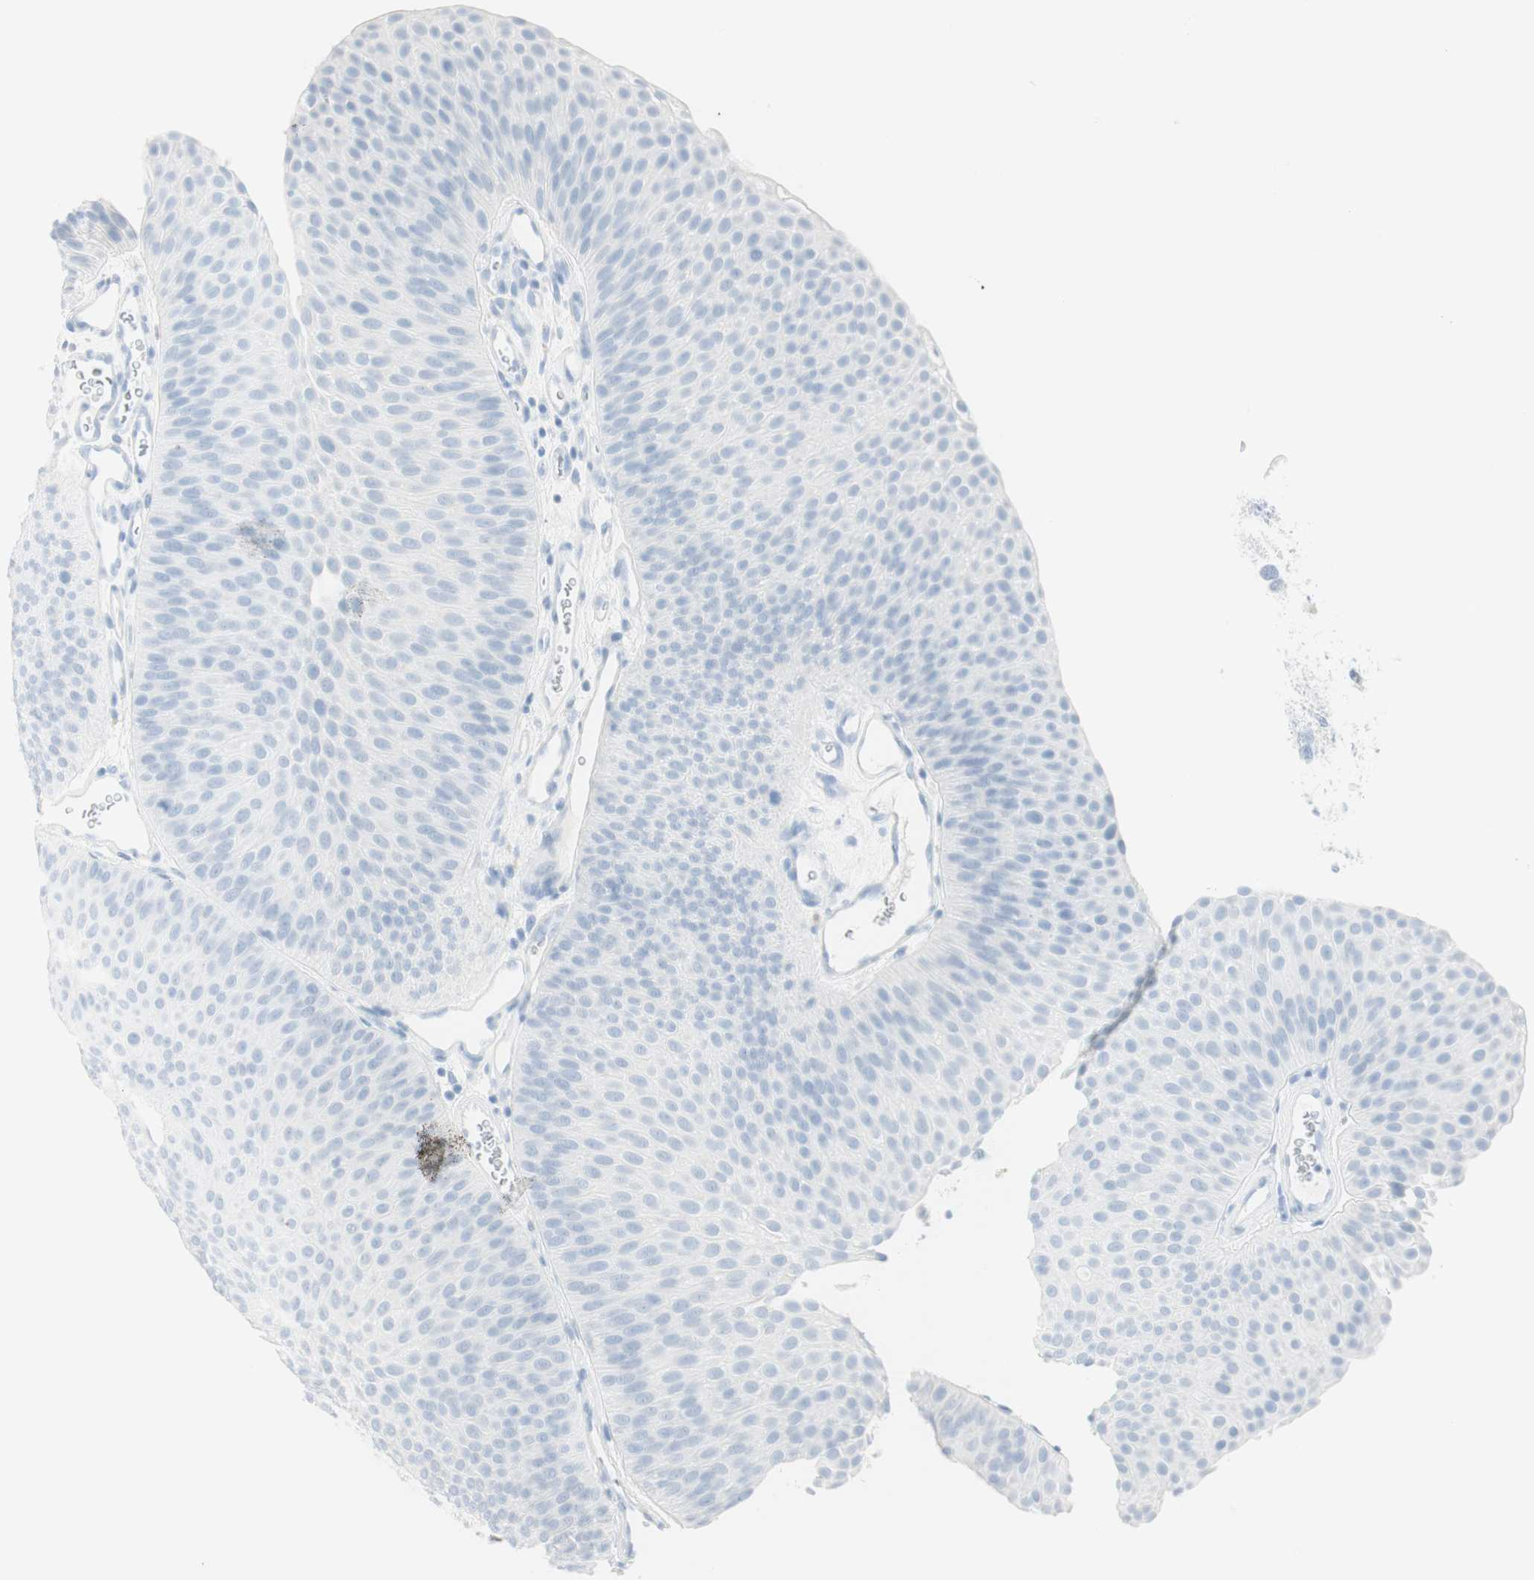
{"staining": {"intensity": "negative", "quantity": "none", "location": "none"}, "tissue": "urothelial cancer", "cell_type": "Tumor cells", "image_type": "cancer", "snomed": [{"axis": "morphology", "description": "Urothelial carcinoma, Low grade"}, {"axis": "topography", "description": "Urinary bladder"}], "caption": "This is an IHC photomicrograph of human urothelial cancer. There is no positivity in tumor cells.", "gene": "NAPSA", "patient": {"sex": "female", "age": 60}}